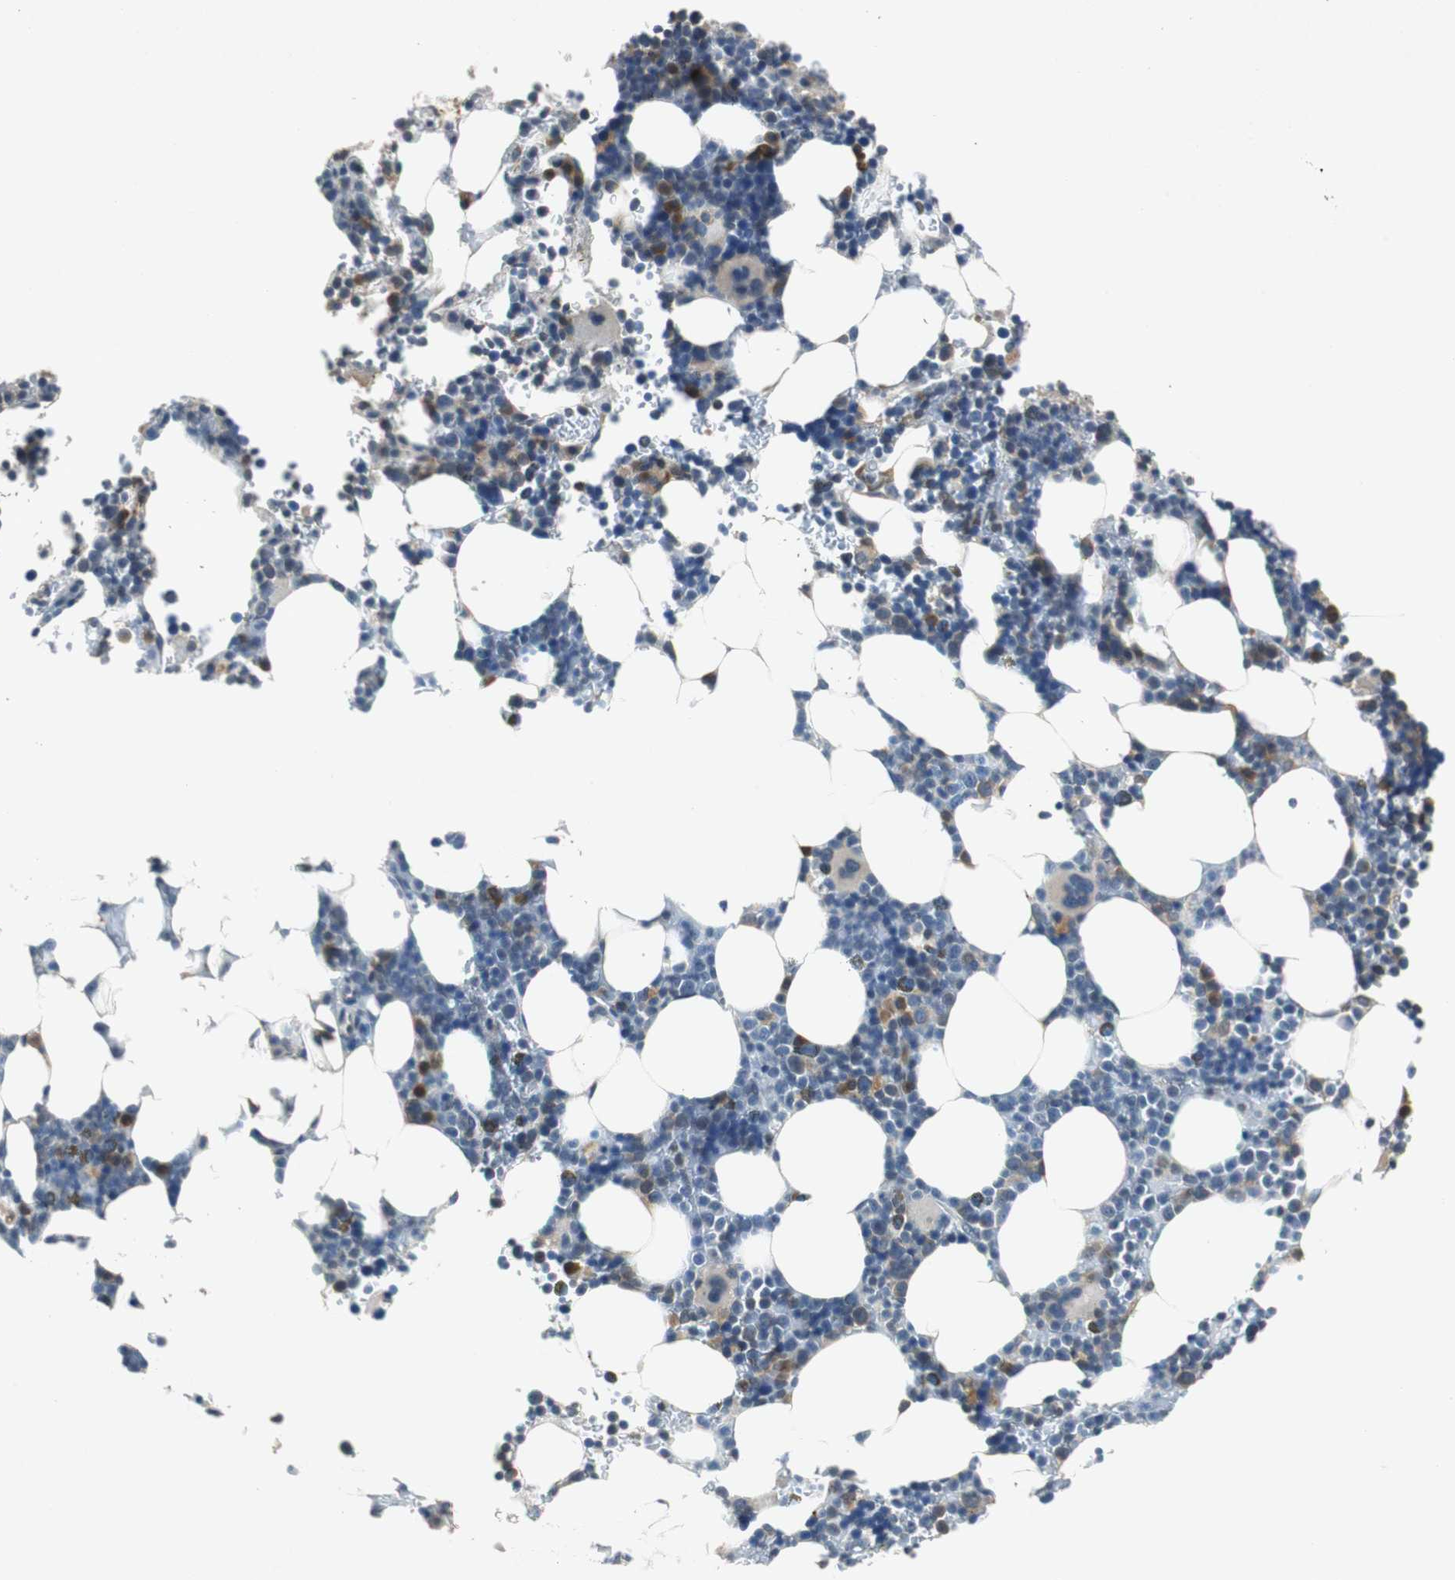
{"staining": {"intensity": "strong", "quantity": "<25%", "location": "cytoplasmic/membranous"}, "tissue": "bone marrow", "cell_type": "Hematopoietic cells", "image_type": "normal", "snomed": [{"axis": "morphology", "description": "Normal tissue, NOS"}, {"axis": "topography", "description": "Bone marrow"}], "caption": "DAB (3,3'-diaminobenzidine) immunohistochemical staining of benign human bone marrow displays strong cytoplasmic/membranous protein staining in about <25% of hematopoietic cells. The protein is shown in brown color, while the nuclei are stained blue.", "gene": "GLCCI1", "patient": {"sex": "female", "age": 73}}